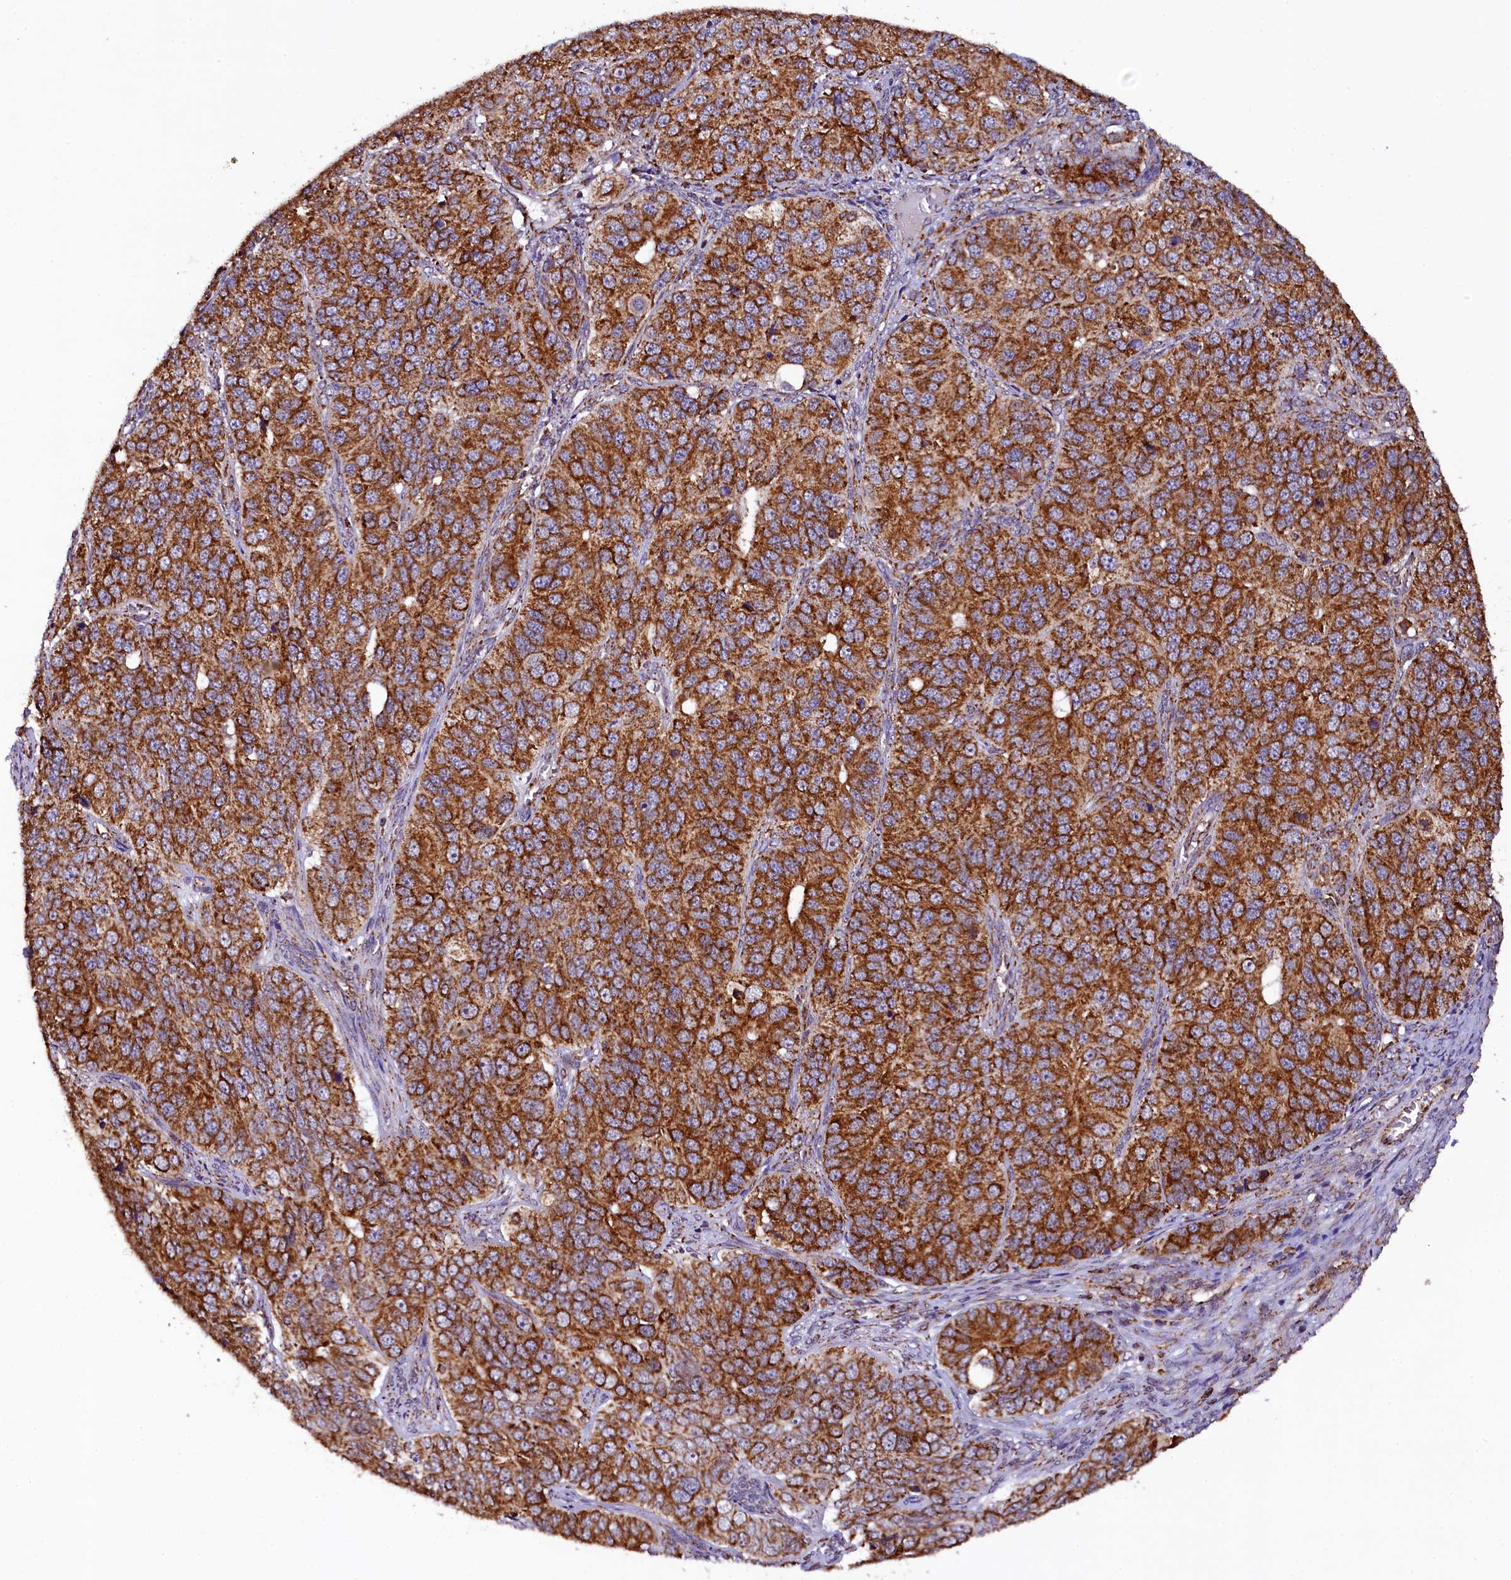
{"staining": {"intensity": "strong", "quantity": ">75%", "location": "cytoplasmic/membranous"}, "tissue": "ovarian cancer", "cell_type": "Tumor cells", "image_type": "cancer", "snomed": [{"axis": "morphology", "description": "Carcinoma, endometroid"}, {"axis": "topography", "description": "Ovary"}], "caption": "A brown stain highlights strong cytoplasmic/membranous expression of a protein in ovarian cancer (endometroid carcinoma) tumor cells.", "gene": "KLC2", "patient": {"sex": "female", "age": 51}}